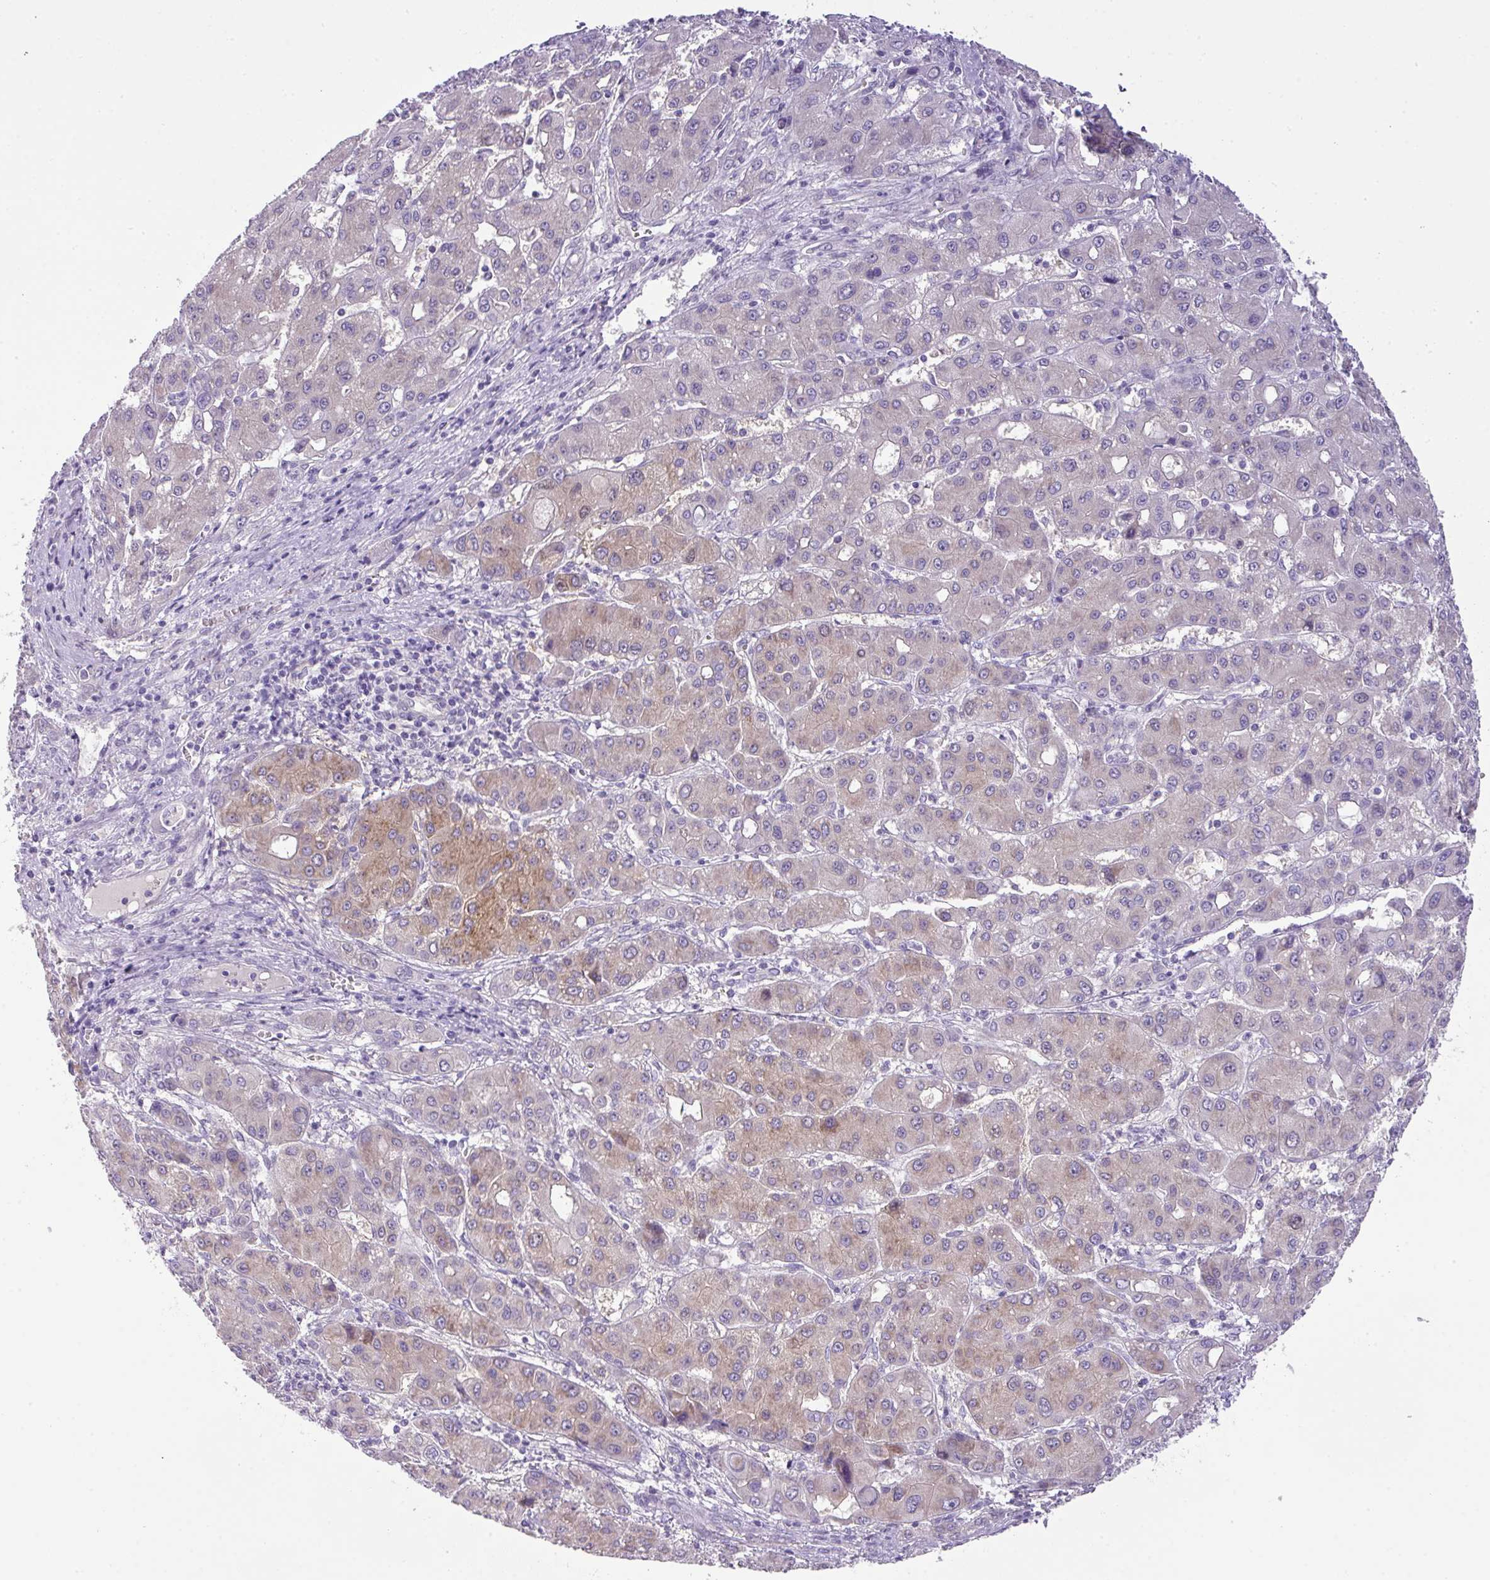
{"staining": {"intensity": "weak", "quantity": "<25%", "location": "cytoplasmic/membranous"}, "tissue": "liver cancer", "cell_type": "Tumor cells", "image_type": "cancer", "snomed": [{"axis": "morphology", "description": "Carcinoma, Hepatocellular, NOS"}, {"axis": "topography", "description": "Liver"}], "caption": "Immunohistochemistry (IHC) photomicrograph of neoplastic tissue: human liver cancer (hepatocellular carcinoma) stained with DAB reveals no significant protein positivity in tumor cells.", "gene": "ENSG00000273748", "patient": {"sex": "male", "age": 55}}